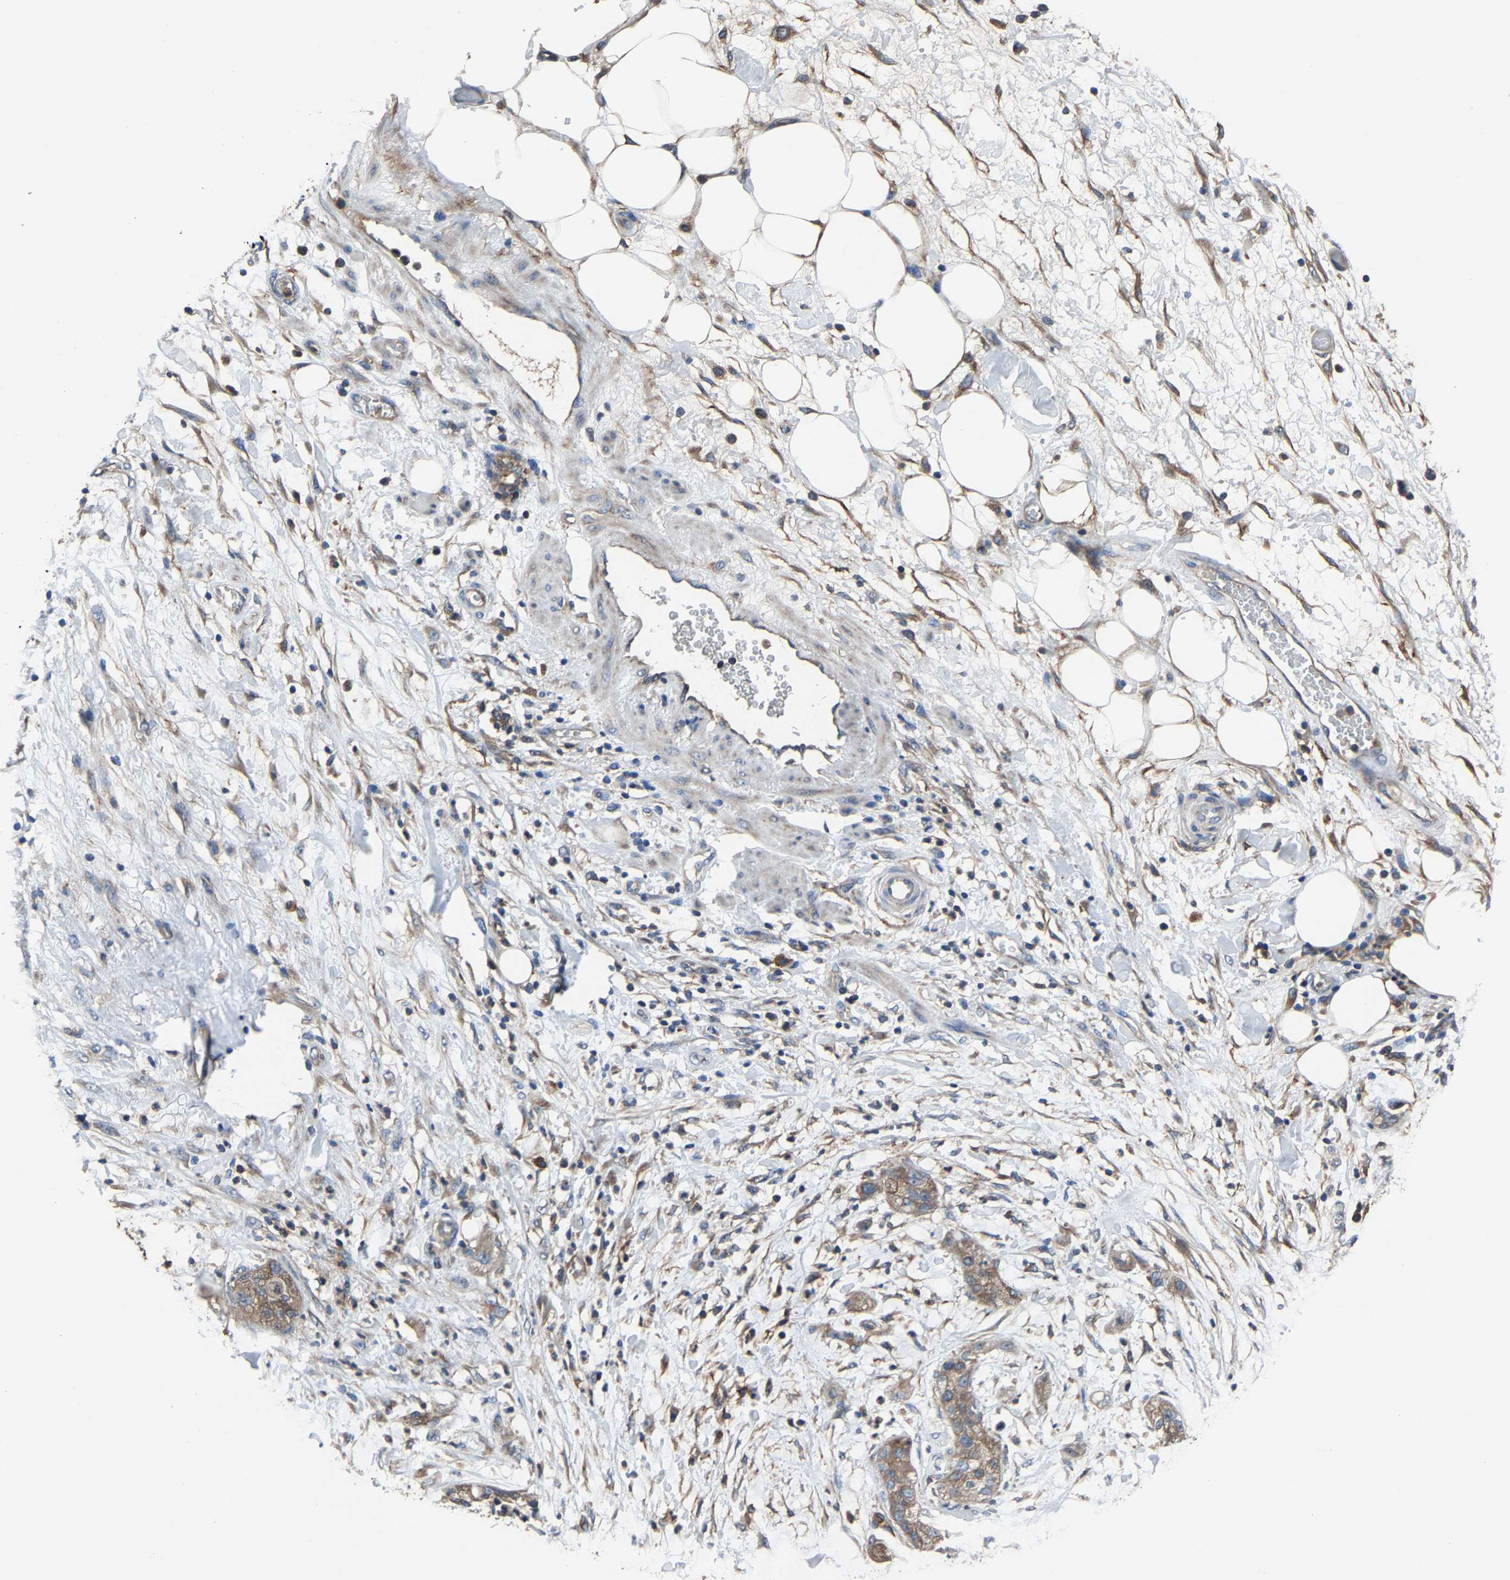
{"staining": {"intensity": "moderate", "quantity": ">75%", "location": "cytoplasmic/membranous"}, "tissue": "pancreatic cancer", "cell_type": "Tumor cells", "image_type": "cancer", "snomed": [{"axis": "morphology", "description": "Adenocarcinoma, NOS"}, {"axis": "topography", "description": "Pancreas"}], "caption": "Tumor cells show moderate cytoplasmic/membranous expression in about >75% of cells in adenocarcinoma (pancreatic). (Stains: DAB (3,3'-diaminobenzidine) in brown, nuclei in blue, Microscopy: brightfield microscopy at high magnification).", "gene": "KIAA1958", "patient": {"sex": "female", "age": 78}}